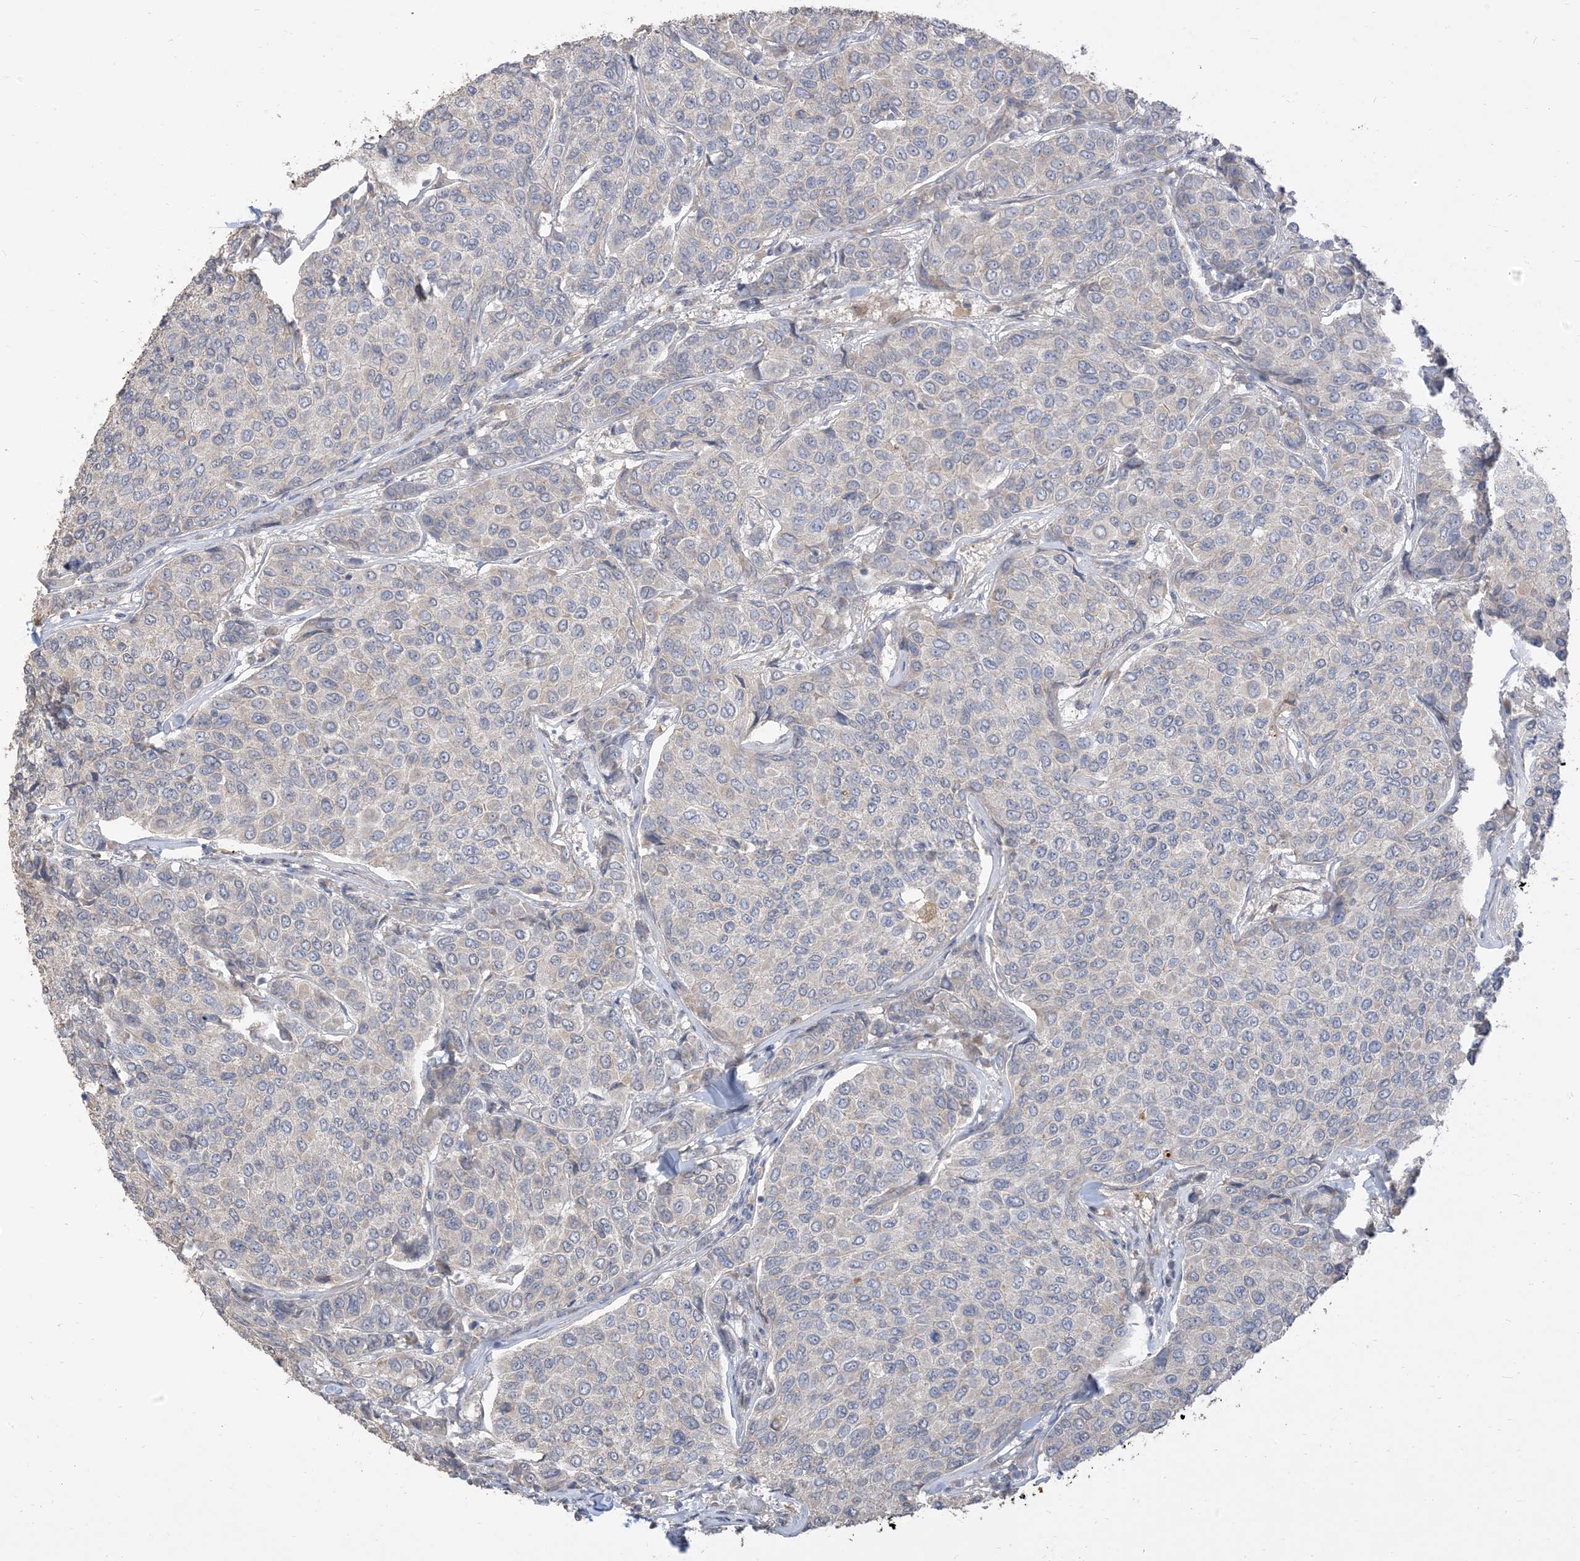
{"staining": {"intensity": "negative", "quantity": "none", "location": "none"}, "tissue": "breast cancer", "cell_type": "Tumor cells", "image_type": "cancer", "snomed": [{"axis": "morphology", "description": "Duct carcinoma"}, {"axis": "topography", "description": "Breast"}], "caption": "Immunohistochemistry image of breast infiltrating ductal carcinoma stained for a protein (brown), which reveals no positivity in tumor cells.", "gene": "RNF175", "patient": {"sex": "female", "age": 55}}